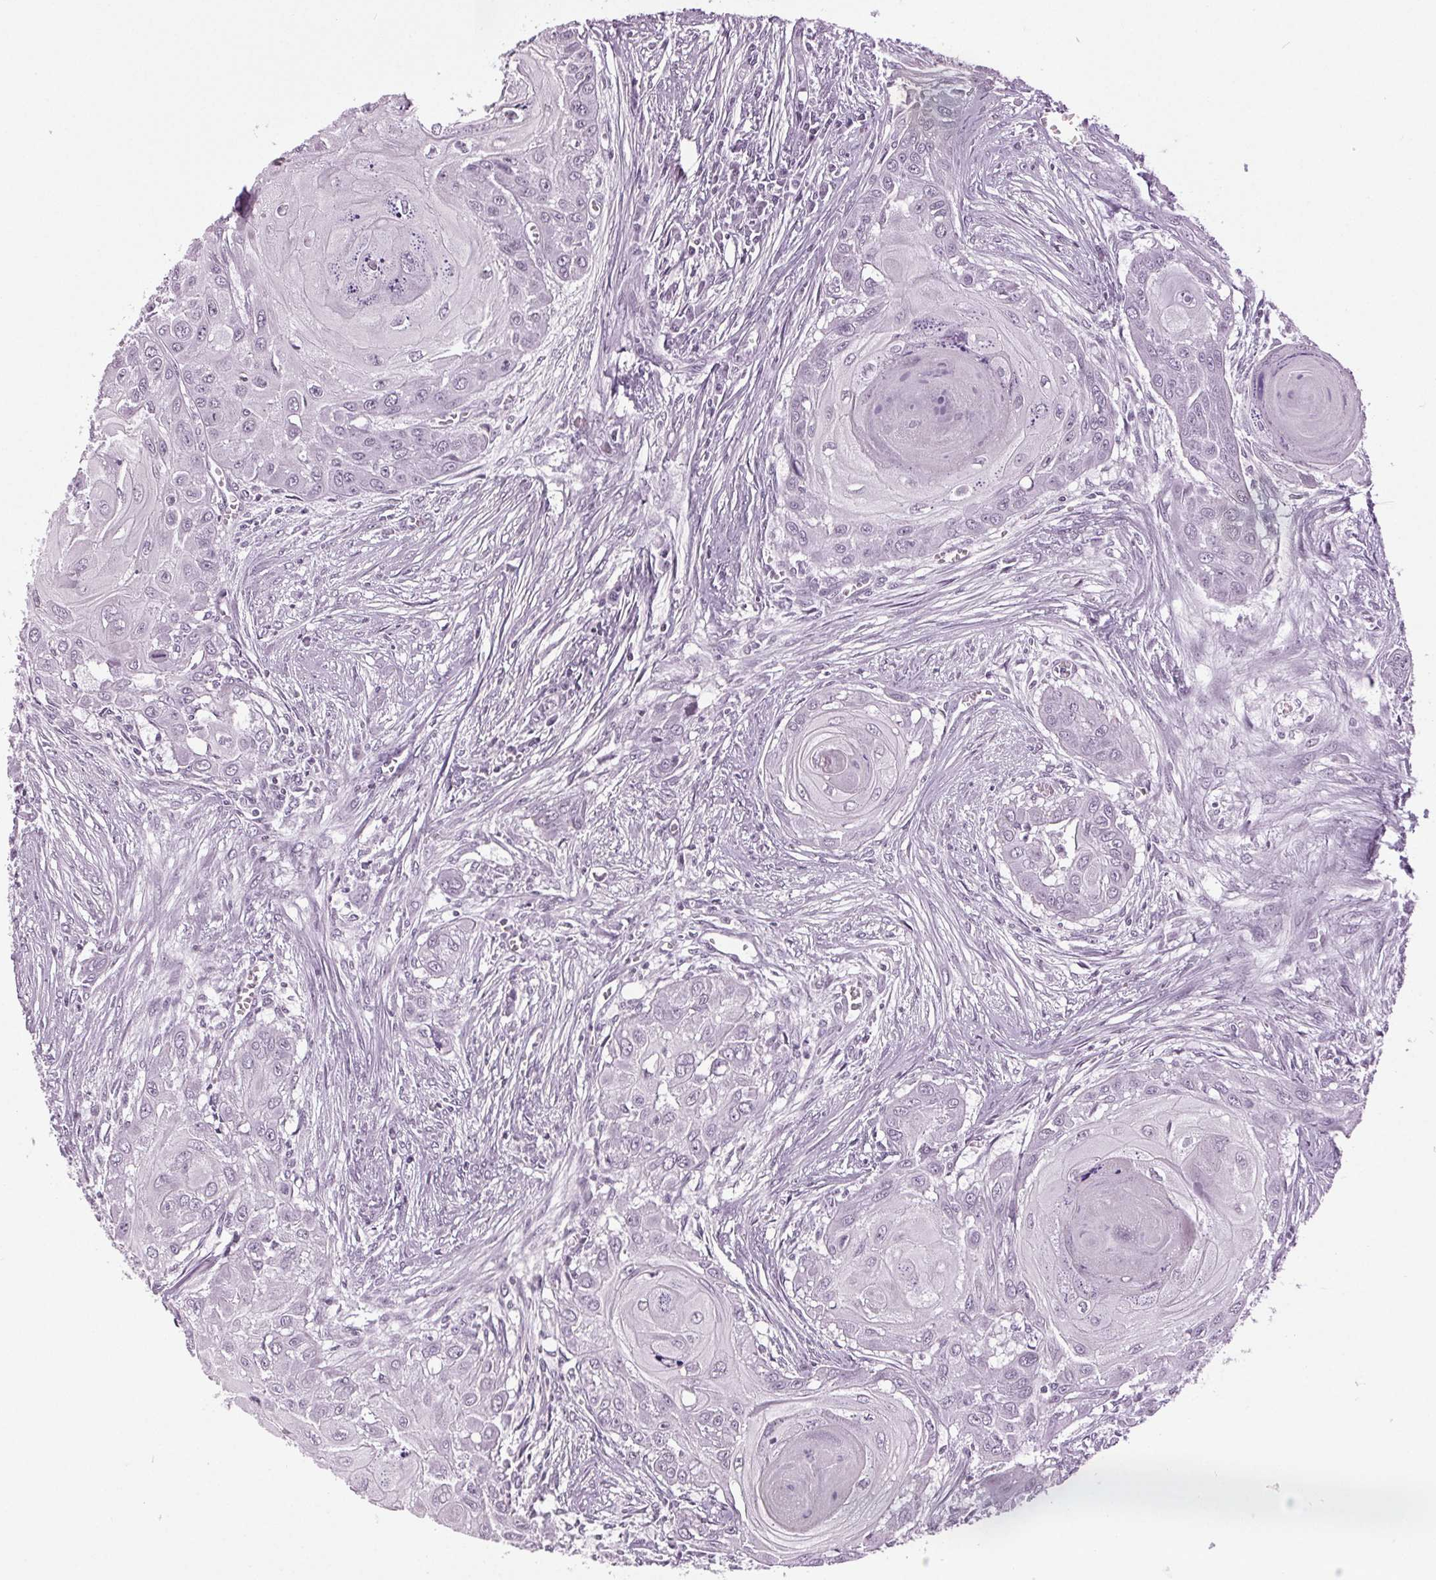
{"staining": {"intensity": "negative", "quantity": "none", "location": "none"}, "tissue": "head and neck cancer", "cell_type": "Tumor cells", "image_type": "cancer", "snomed": [{"axis": "morphology", "description": "Squamous cell carcinoma, NOS"}, {"axis": "topography", "description": "Oral tissue"}, {"axis": "topography", "description": "Head-Neck"}], "caption": "An image of human squamous cell carcinoma (head and neck) is negative for staining in tumor cells.", "gene": "DNAH12", "patient": {"sex": "male", "age": 71}}